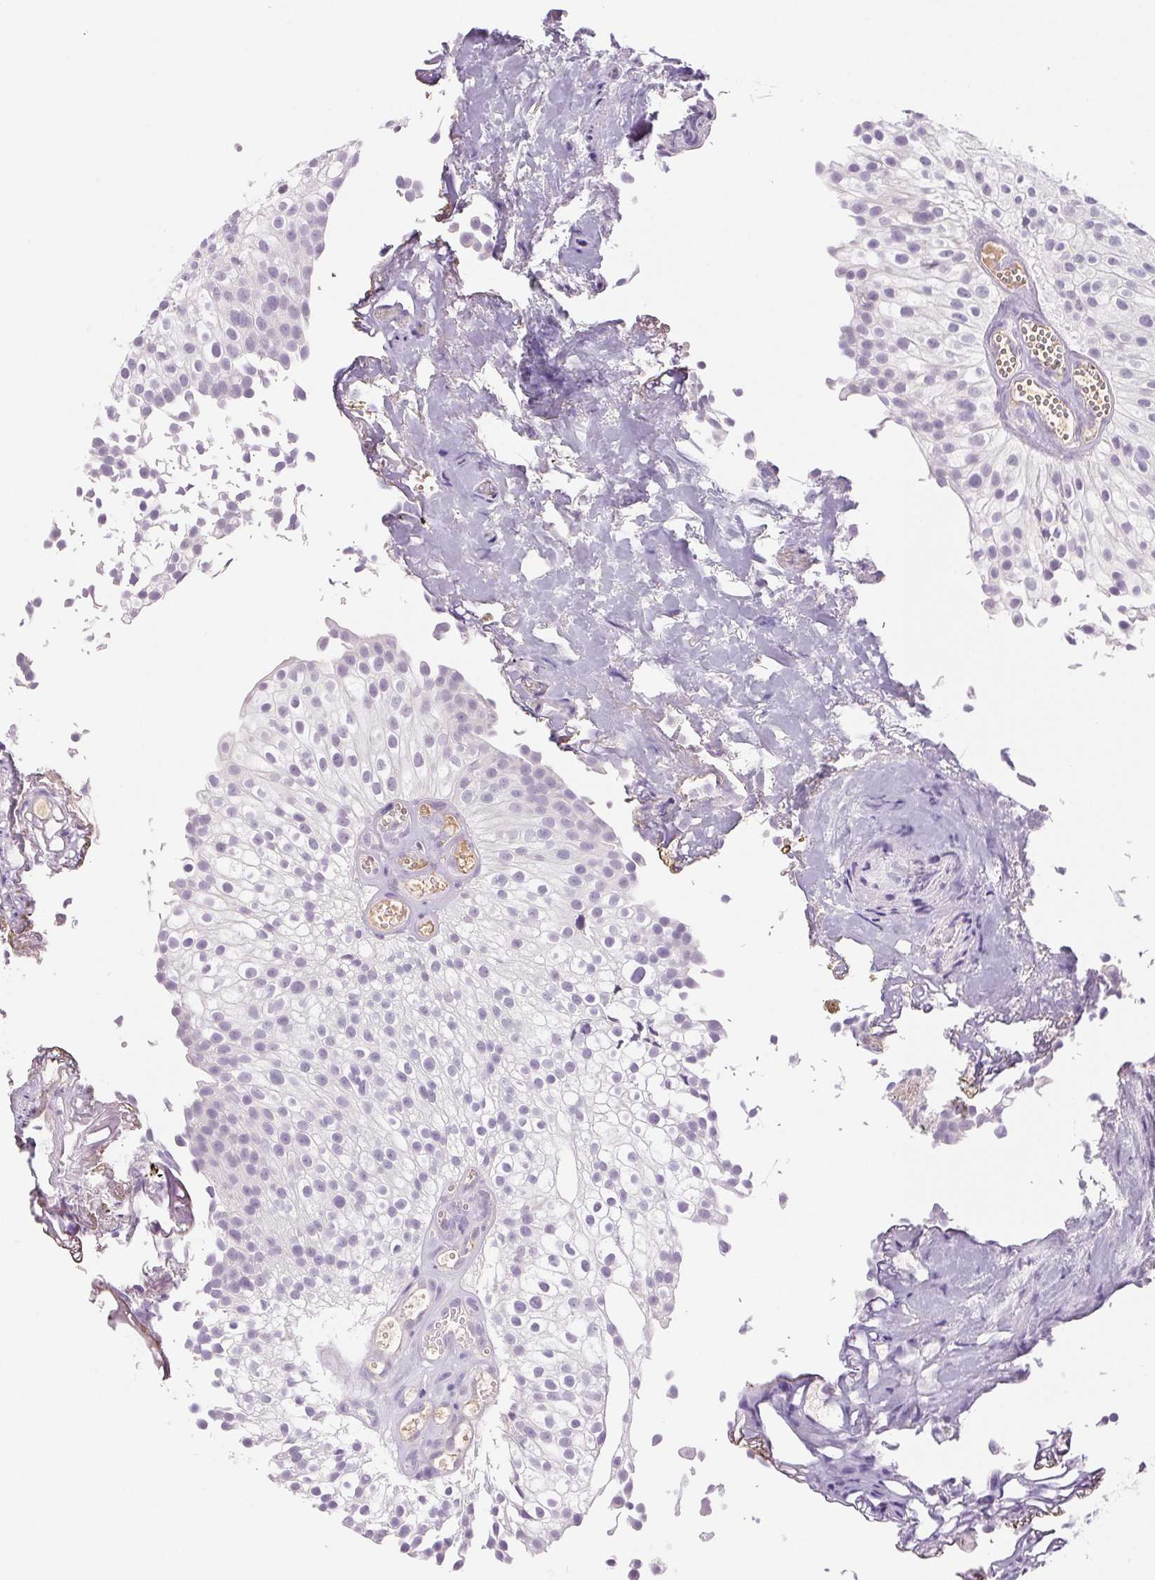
{"staining": {"intensity": "negative", "quantity": "none", "location": "none"}, "tissue": "urothelial cancer", "cell_type": "Tumor cells", "image_type": "cancer", "snomed": [{"axis": "morphology", "description": "Urothelial carcinoma, Low grade"}, {"axis": "topography", "description": "Urinary bladder"}], "caption": "Tumor cells show no significant protein expression in low-grade urothelial carcinoma. Nuclei are stained in blue.", "gene": "IFIT1B", "patient": {"sex": "male", "age": 70}}